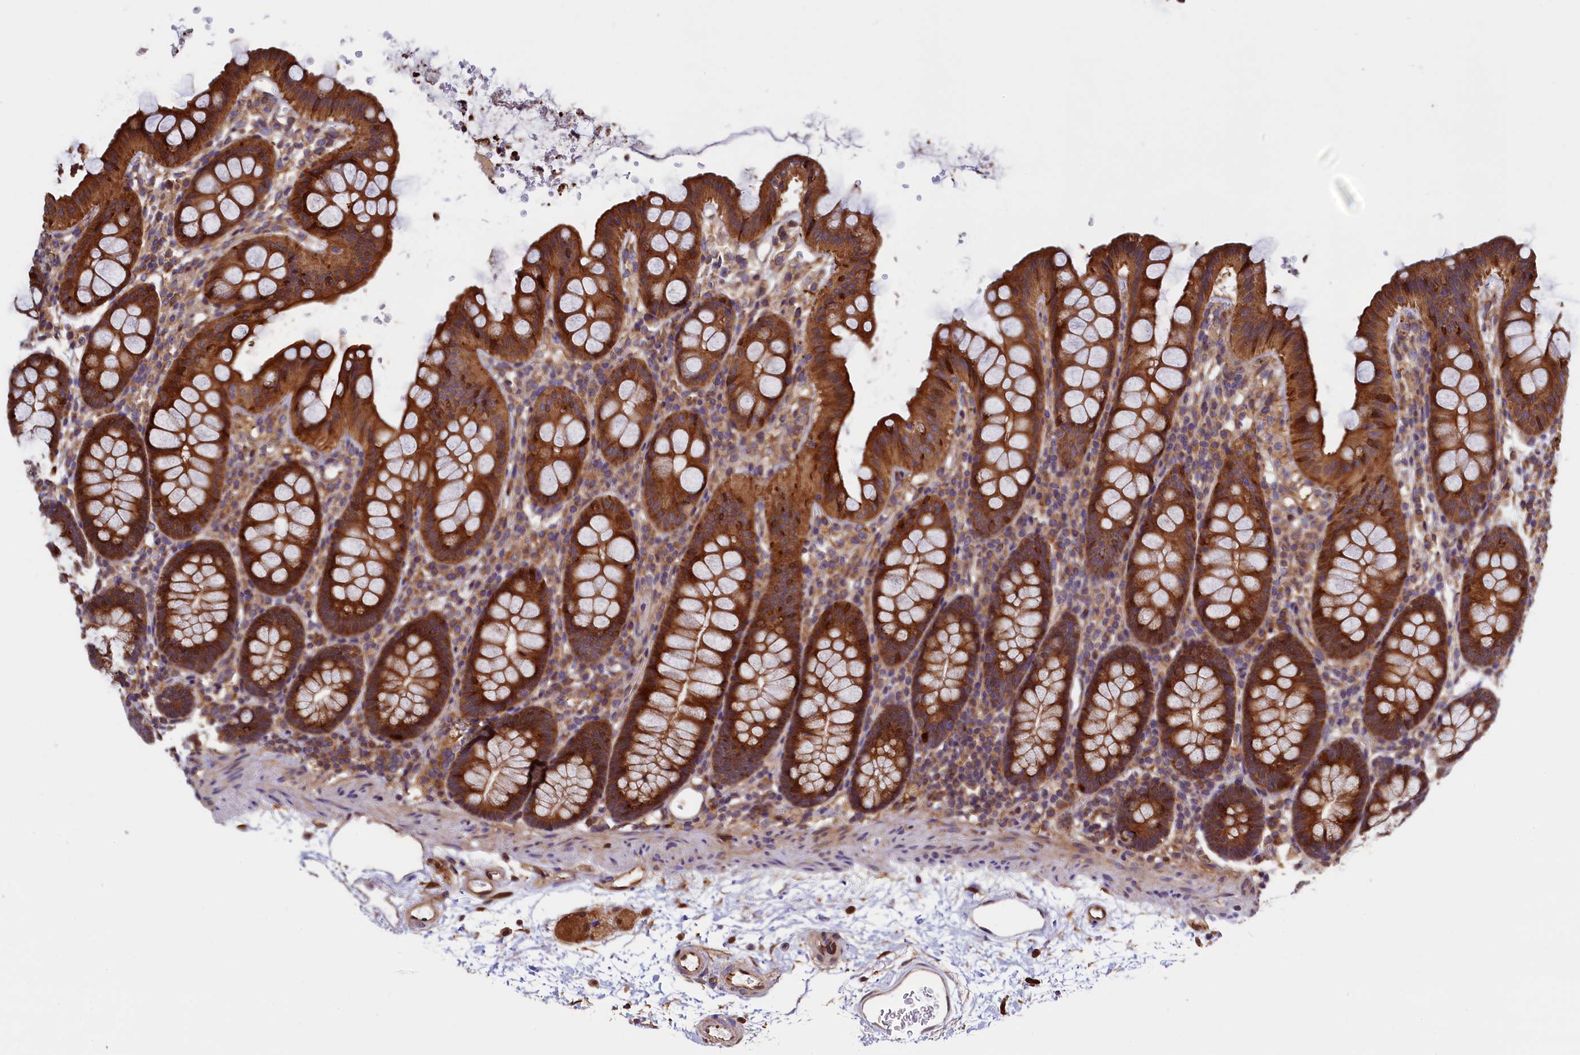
{"staining": {"intensity": "weak", "quantity": ">75%", "location": "cytoplasmic/membranous"}, "tissue": "colon", "cell_type": "Endothelial cells", "image_type": "normal", "snomed": [{"axis": "morphology", "description": "Normal tissue, NOS"}, {"axis": "topography", "description": "Colon"}], "caption": "A low amount of weak cytoplasmic/membranous positivity is identified in approximately >75% of endothelial cells in unremarkable colon. The staining was performed using DAB (3,3'-diaminobenzidine), with brown indicating positive protein expression. Nuclei are stained blue with hematoxylin.", "gene": "ATXN2L", "patient": {"sex": "male", "age": 75}}